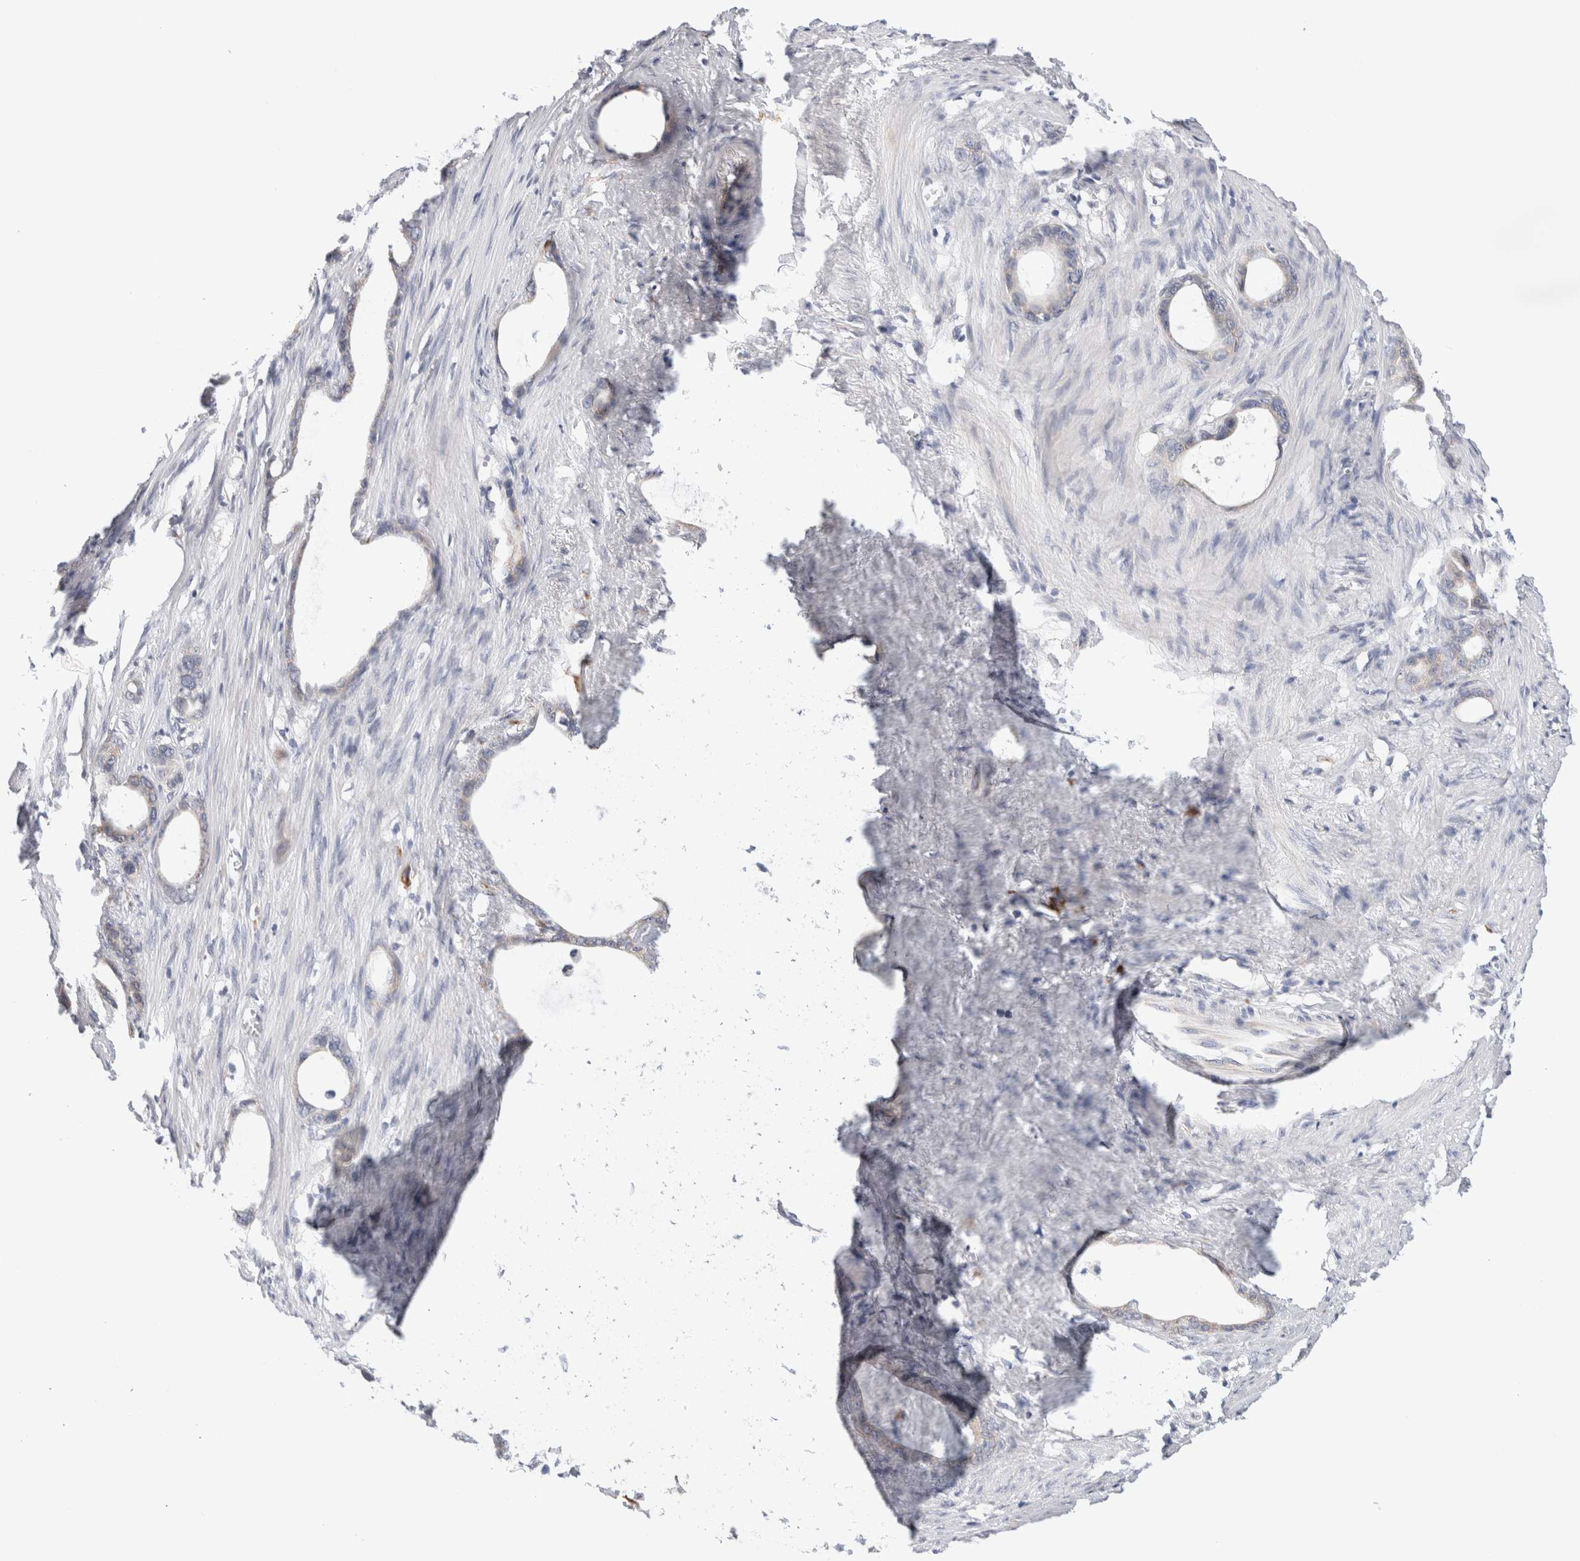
{"staining": {"intensity": "negative", "quantity": "none", "location": "none"}, "tissue": "stomach cancer", "cell_type": "Tumor cells", "image_type": "cancer", "snomed": [{"axis": "morphology", "description": "Adenocarcinoma, NOS"}, {"axis": "topography", "description": "Stomach"}], "caption": "Tumor cells show no significant protein positivity in adenocarcinoma (stomach).", "gene": "HDLBP", "patient": {"sex": "female", "age": 75}}